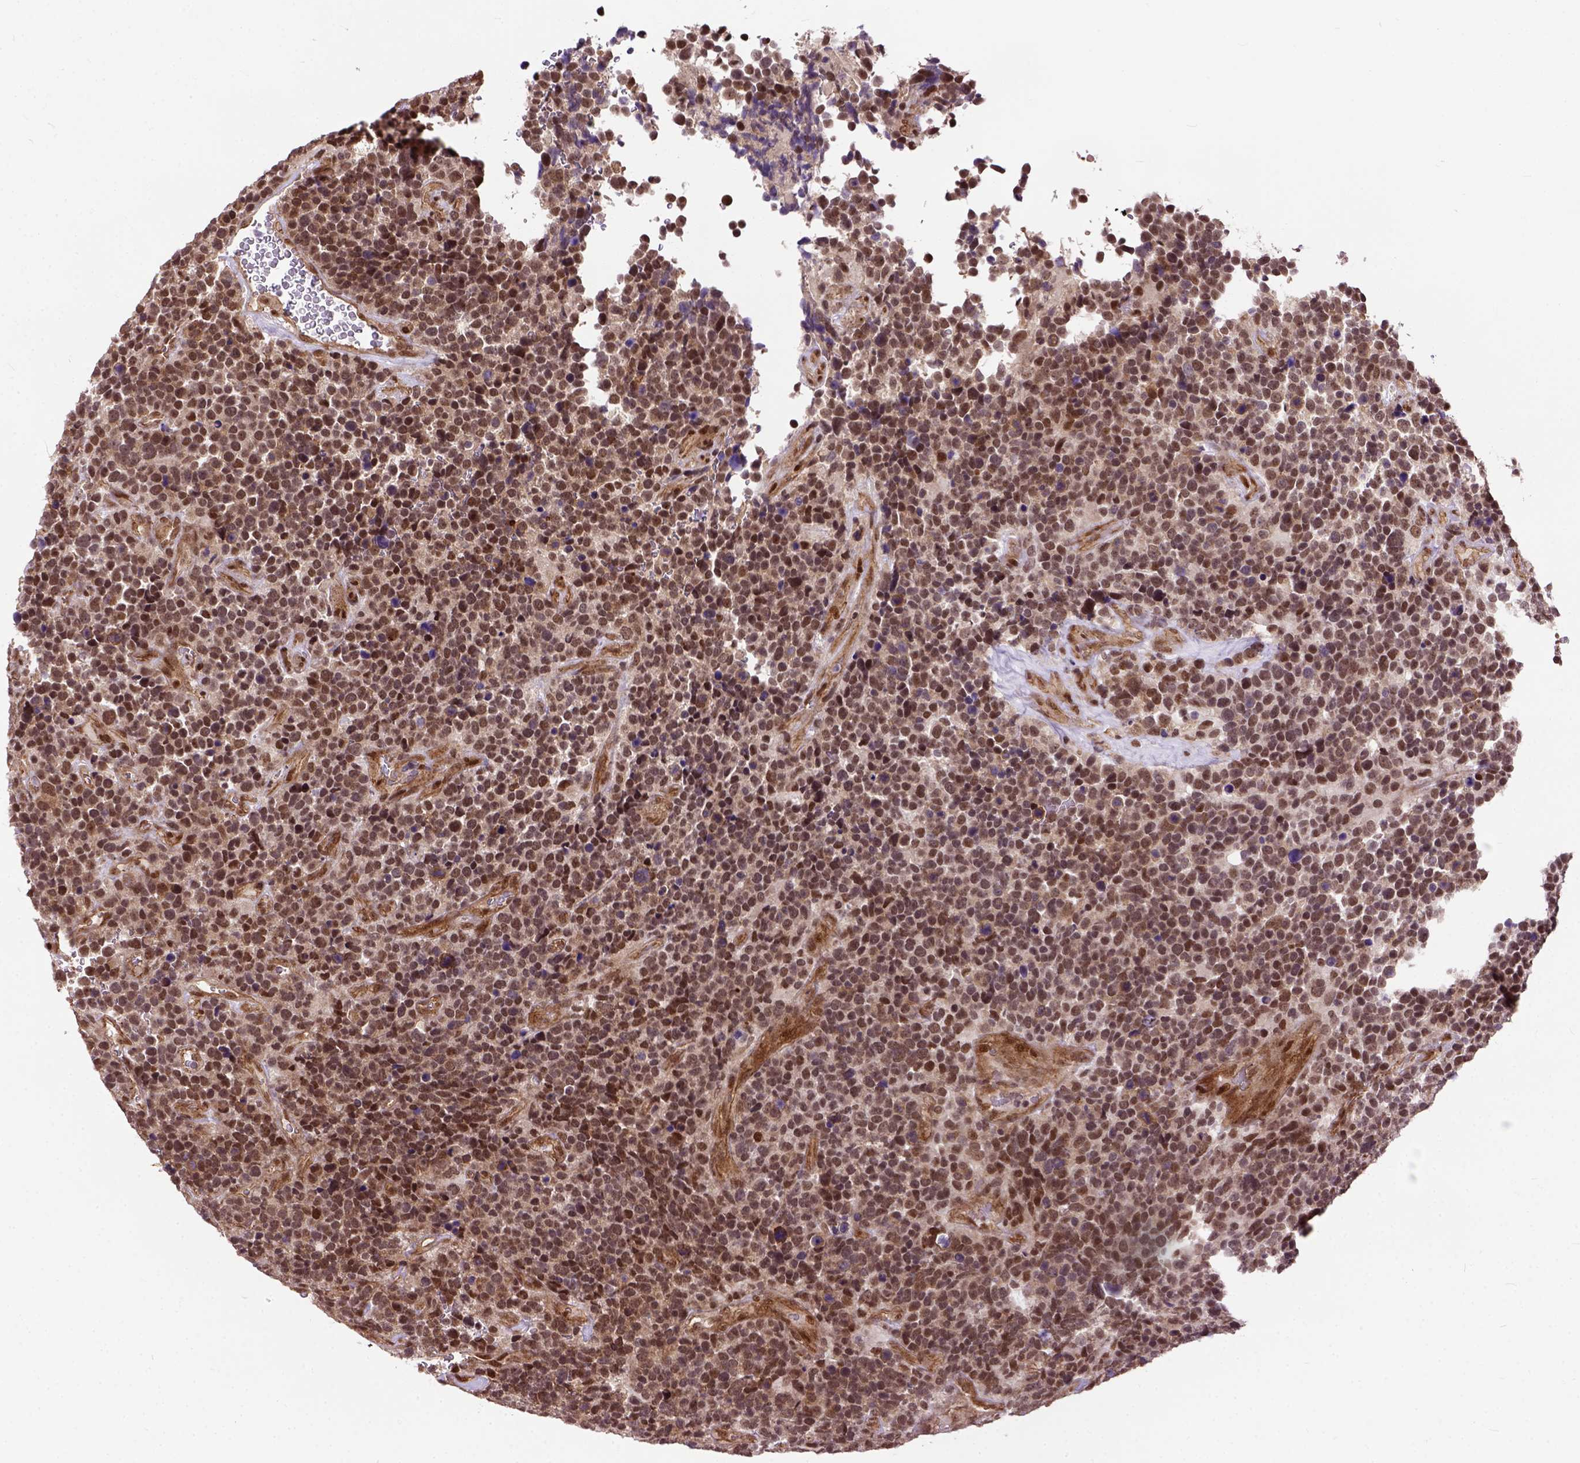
{"staining": {"intensity": "moderate", "quantity": ">75%", "location": "nuclear"}, "tissue": "glioma", "cell_type": "Tumor cells", "image_type": "cancer", "snomed": [{"axis": "morphology", "description": "Glioma, malignant, High grade"}, {"axis": "topography", "description": "Brain"}], "caption": "Immunohistochemistry photomicrograph of high-grade glioma (malignant) stained for a protein (brown), which displays medium levels of moderate nuclear expression in about >75% of tumor cells.", "gene": "ZNF630", "patient": {"sex": "male", "age": 33}}